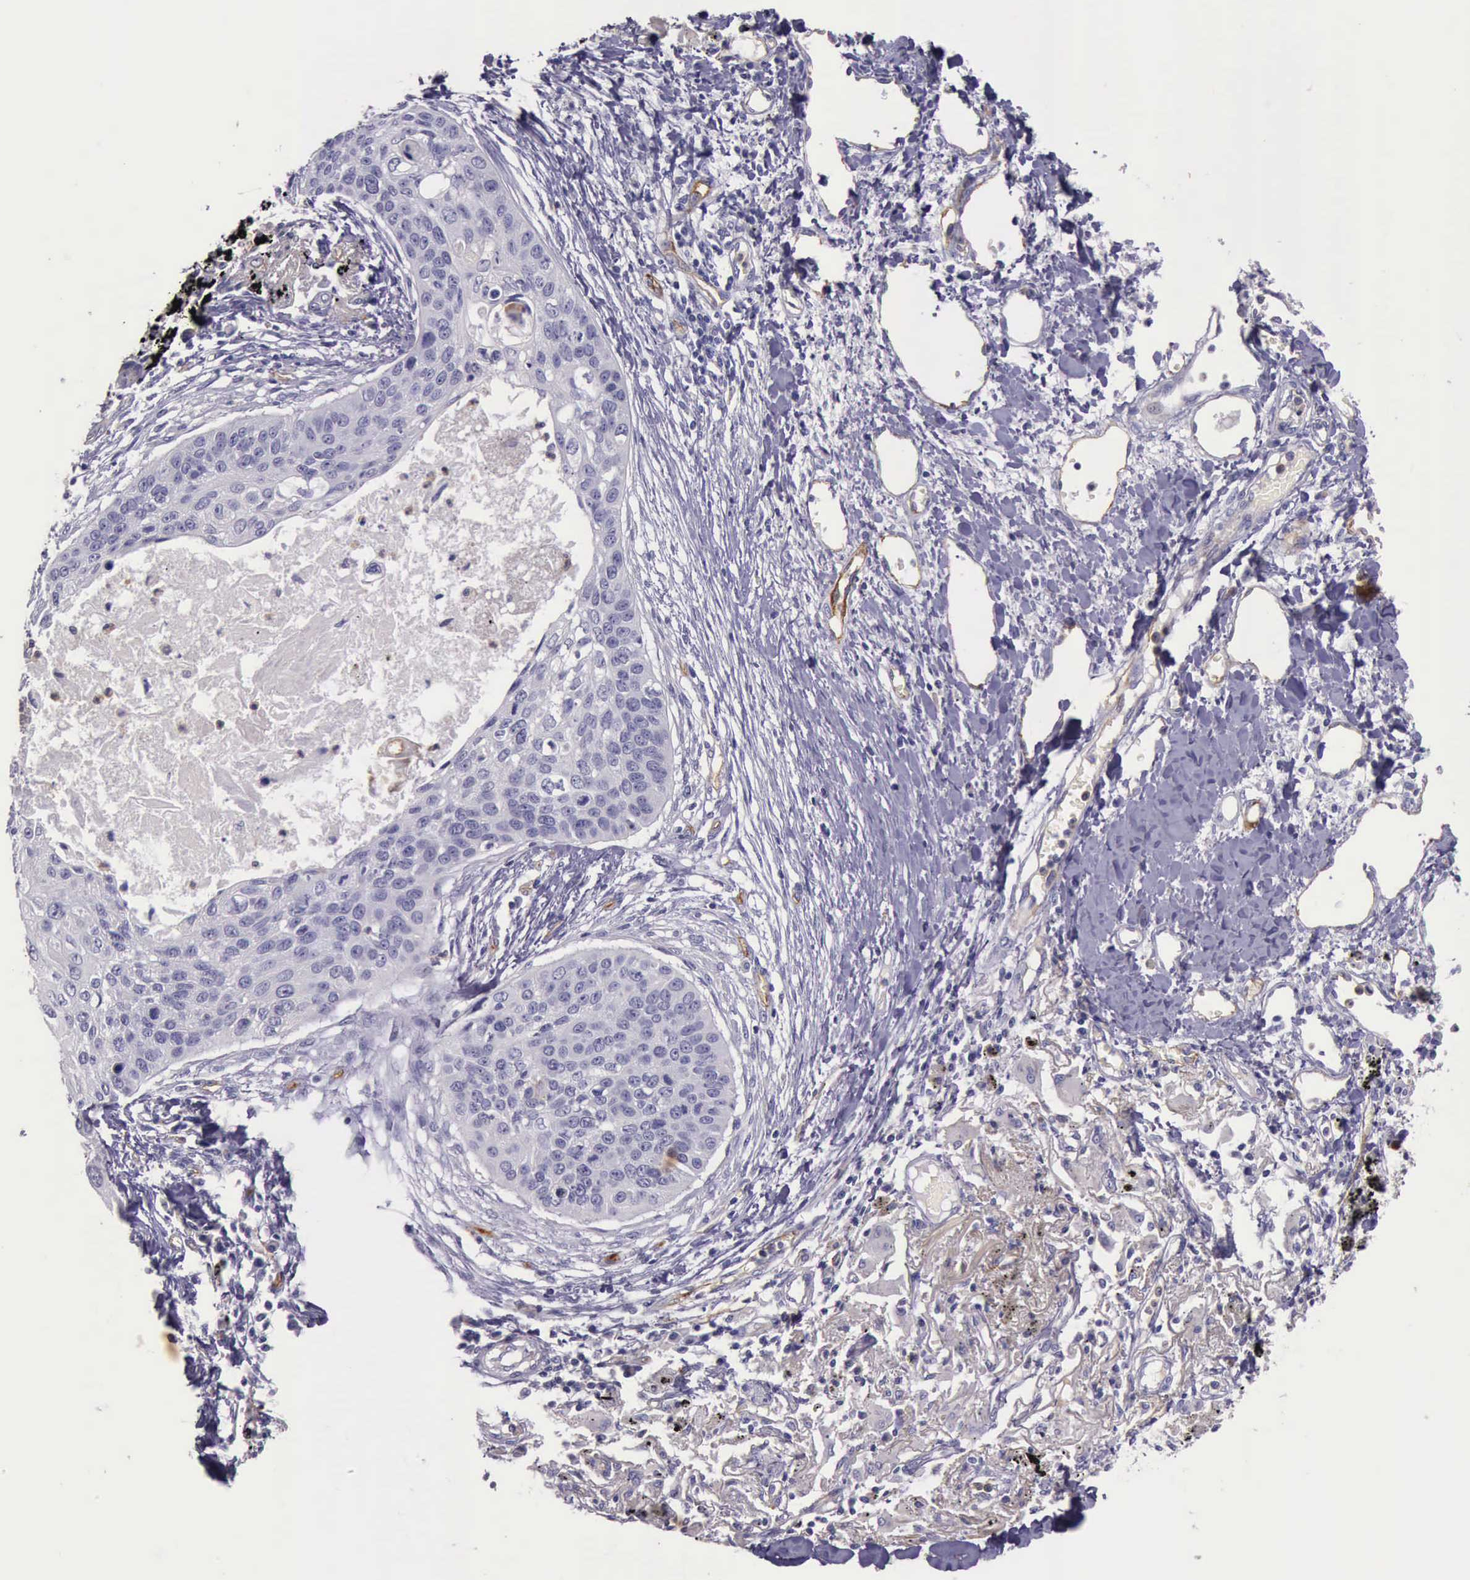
{"staining": {"intensity": "negative", "quantity": "none", "location": "none"}, "tissue": "lung cancer", "cell_type": "Tumor cells", "image_type": "cancer", "snomed": [{"axis": "morphology", "description": "Squamous cell carcinoma, NOS"}, {"axis": "topography", "description": "Lung"}], "caption": "IHC photomicrograph of lung cancer stained for a protein (brown), which shows no expression in tumor cells.", "gene": "TCEANC", "patient": {"sex": "male", "age": 71}}